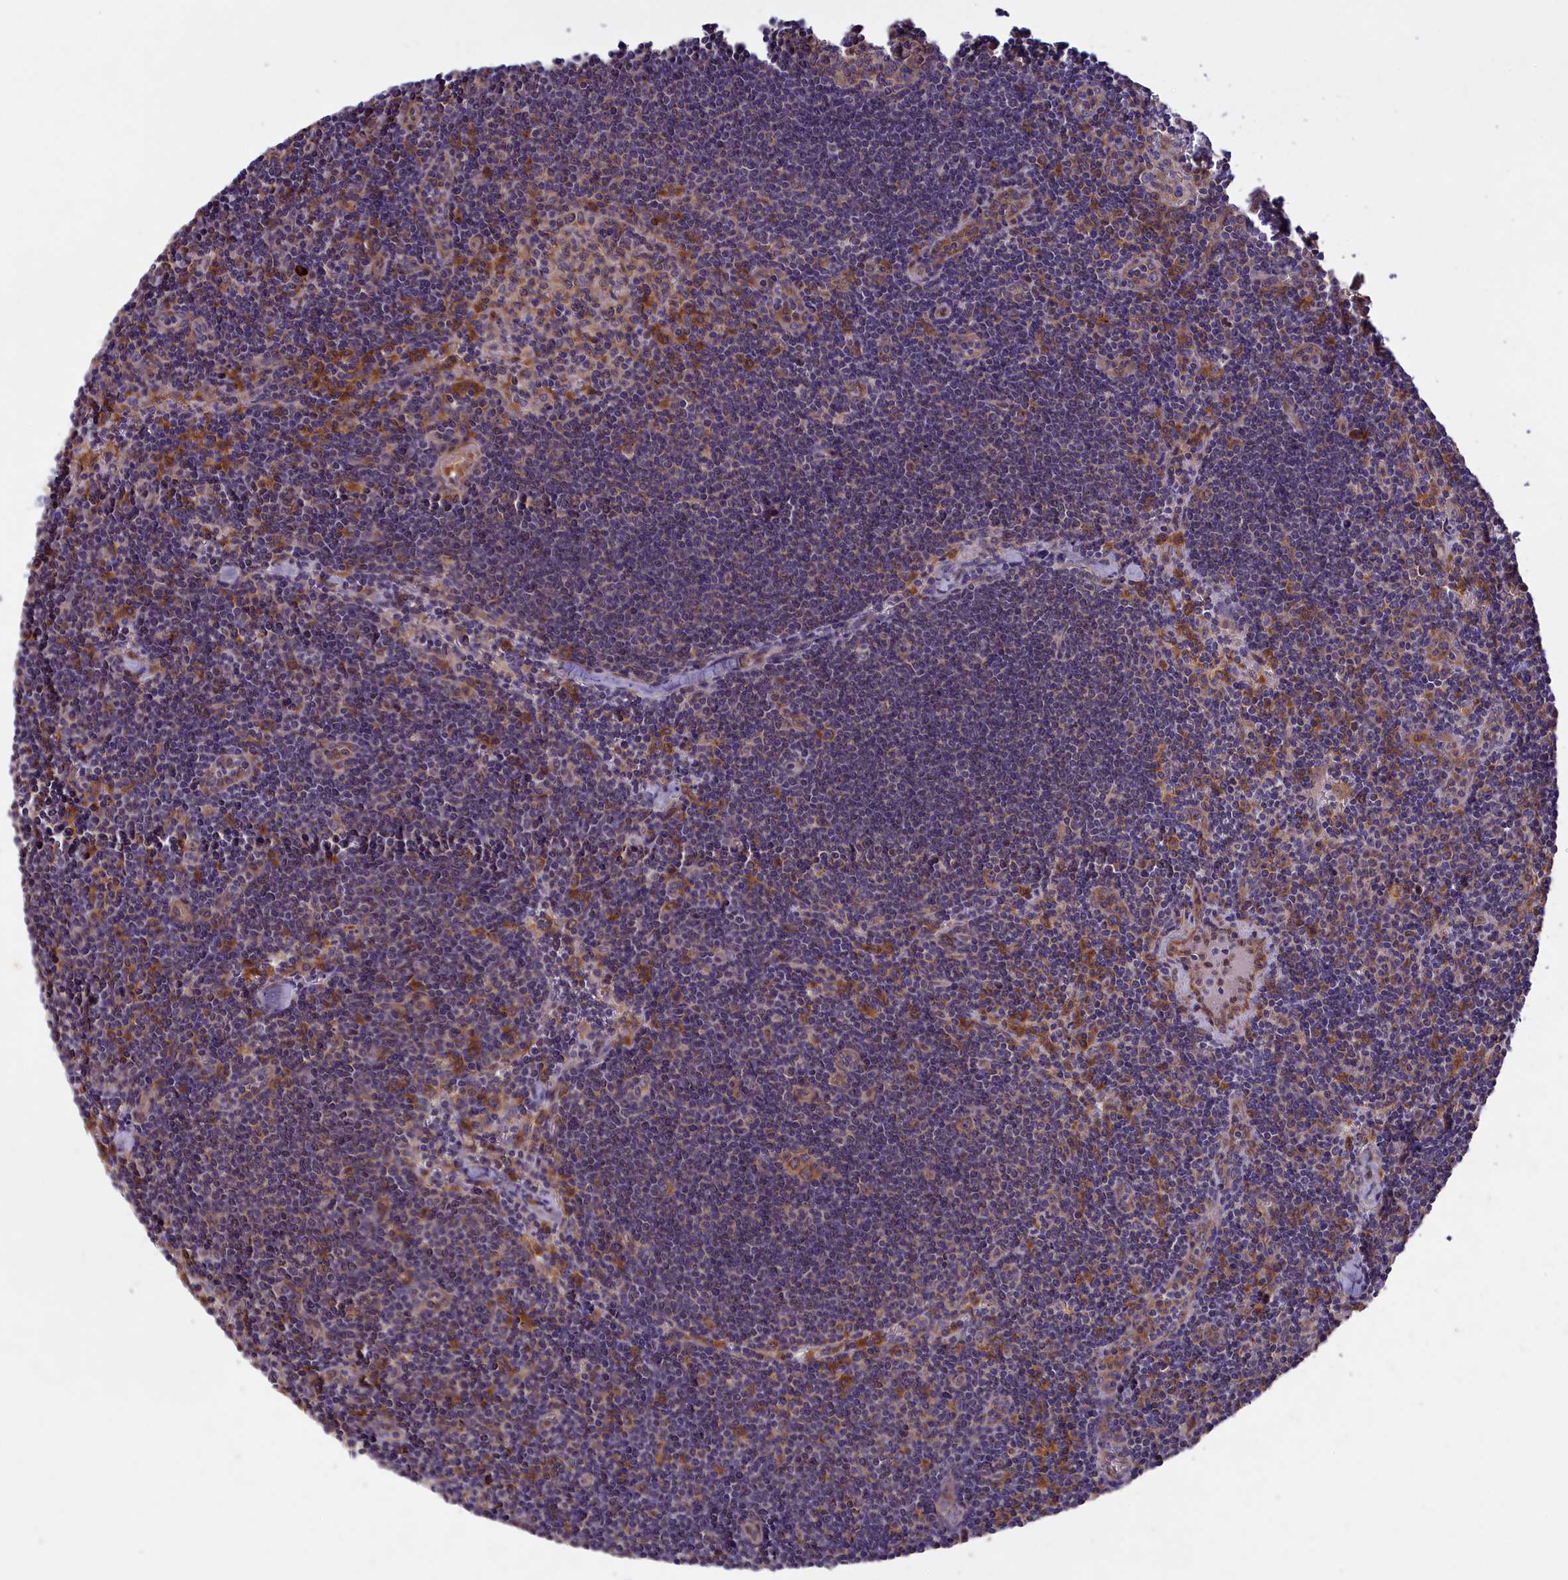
{"staining": {"intensity": "moderate", "quantity": "25%-75%", "location": "cytoplasmic/membranous"}, "tissue": "lymph node", "cell_type": "Germinal center cells", "image_type": "normal", "snomed": [{"axis": "morphology", "description": "Normal tissue, NOS"}, {"axis": "topography", "description": "Lymph node"}], "caption": "The photomicrograph reveals immunohistochemical staining of benign lymph node. There is moderate cytoplasmic/membranous staining is present in approximately 25%-75% of germinal center cells.", "gene": "ACAD8", "patient": {"sex": "female", "age": 32}}